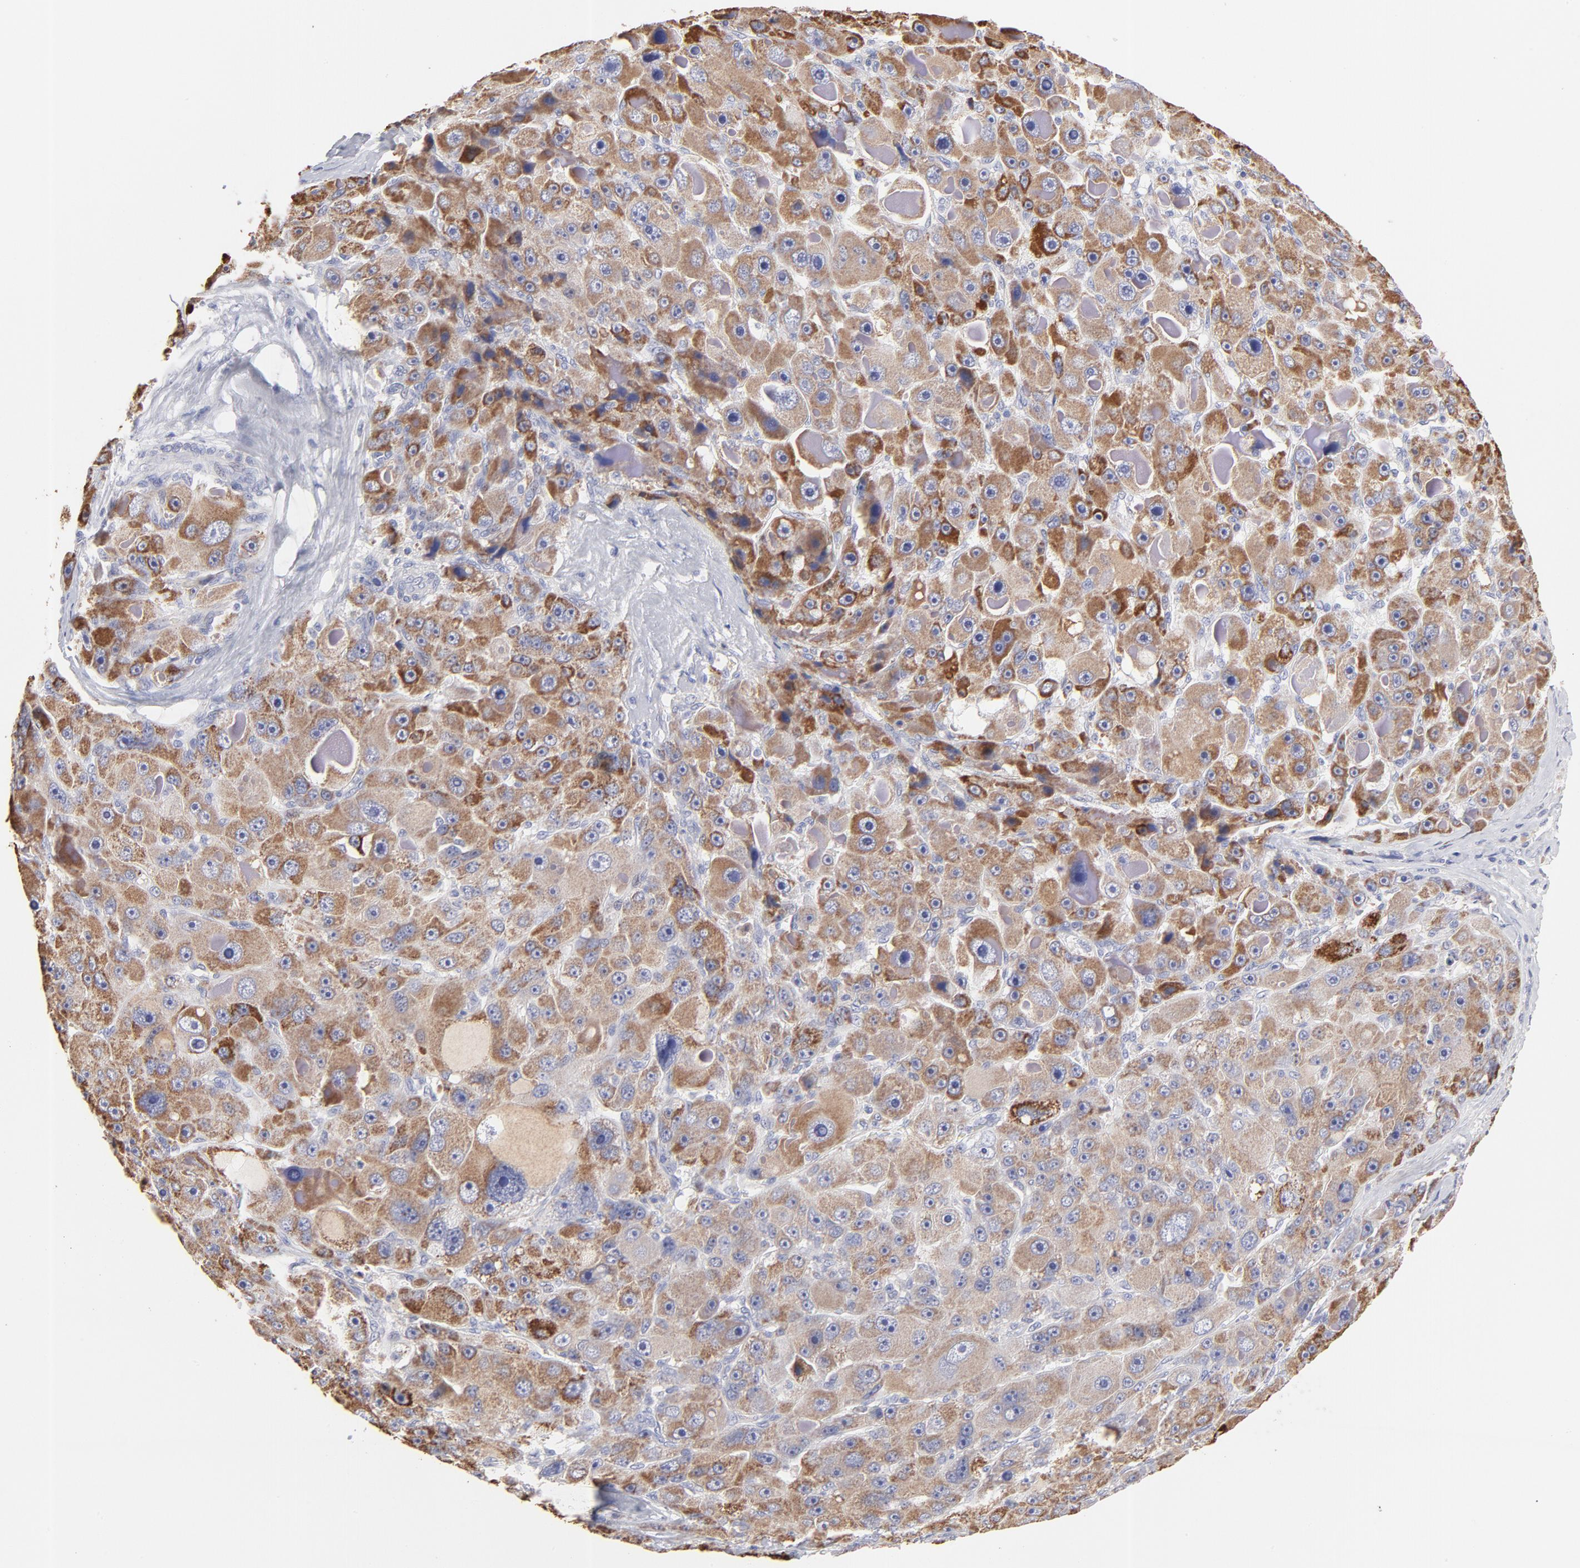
{"staining": {"intensity": "strong", "quantity": ">75%", "location": "cytoplasmic/membranous"}, "tissue": "liver cancer", "cell_type": "Tumor cells", "image_type": "cancer", "snomed": [{"axis": "morphology", "description": "Carcinoma, Hepatocellular, NOS"}, {"axis": "topography", "description": "Liver"}], "caption": "High-magnification brightfield microscopy of liver cancer (hepatocellular carcinoma) stained with DAB (brown) and counterstained with hematoxylin (blue). tumor cells exhibit strong cytoplasmic/membranous expression is appreciated in about>75% of cells.", "gene": "TST", "patient": {"sex": "male", "age": 76}}